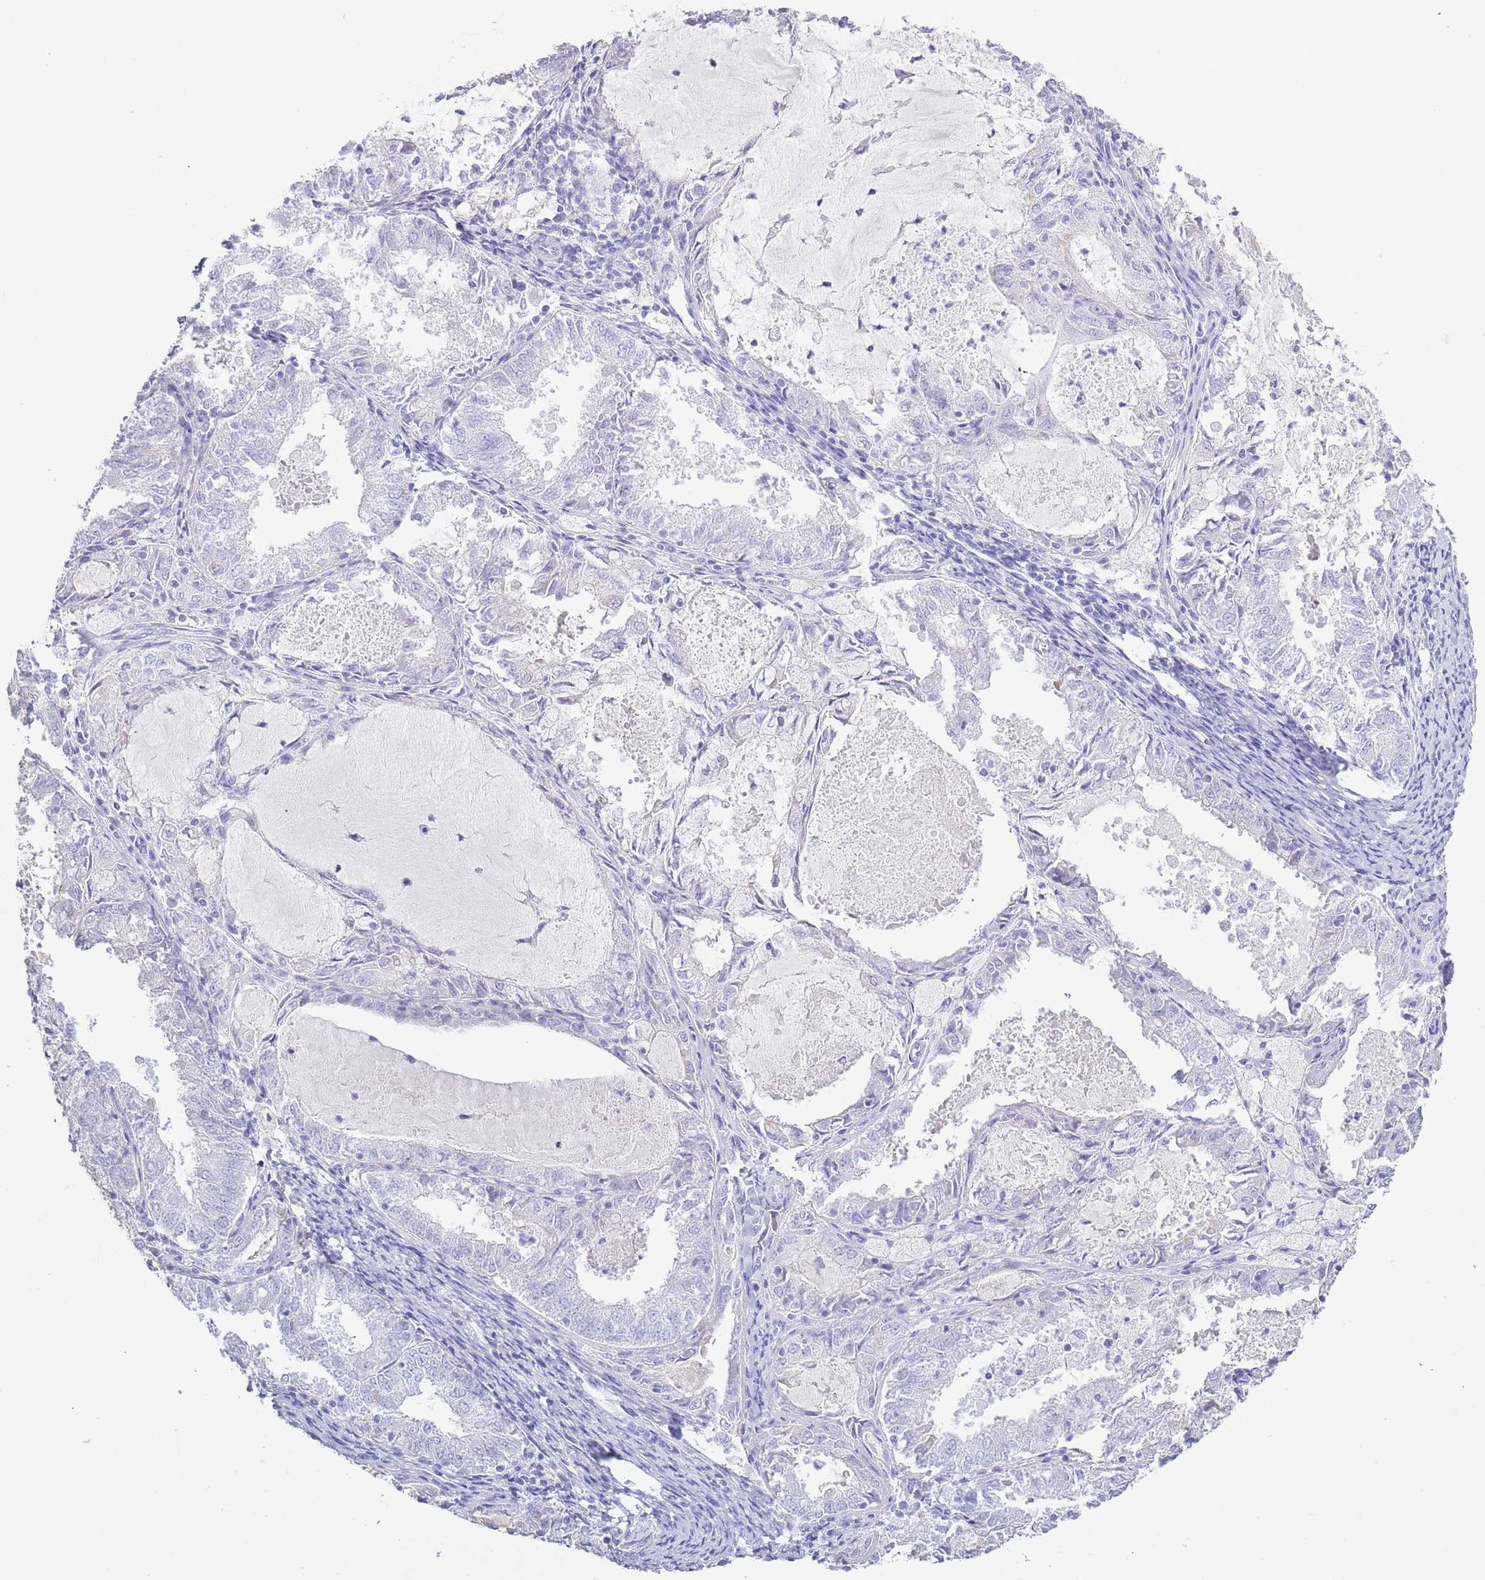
{"staining": {"intensity": "negative", "quantity": "none", "location": "none"}, "tissue": "endometrial cancer", "cell_type": "Tumor cells", "image_type": "cancer", "snomed": [{"axis": "morphology", "description": "Adenocarcinoma, NOS"}, {"axis": "topography", "description": "Endometrium"}], "caption": "Immunohistochemical staining of human endometrial cancer (adenocarcinoma) reveals no significant positivity in tumor cells.", "gene": "ACR", "patient": {"sex": "female", "age": 57}}